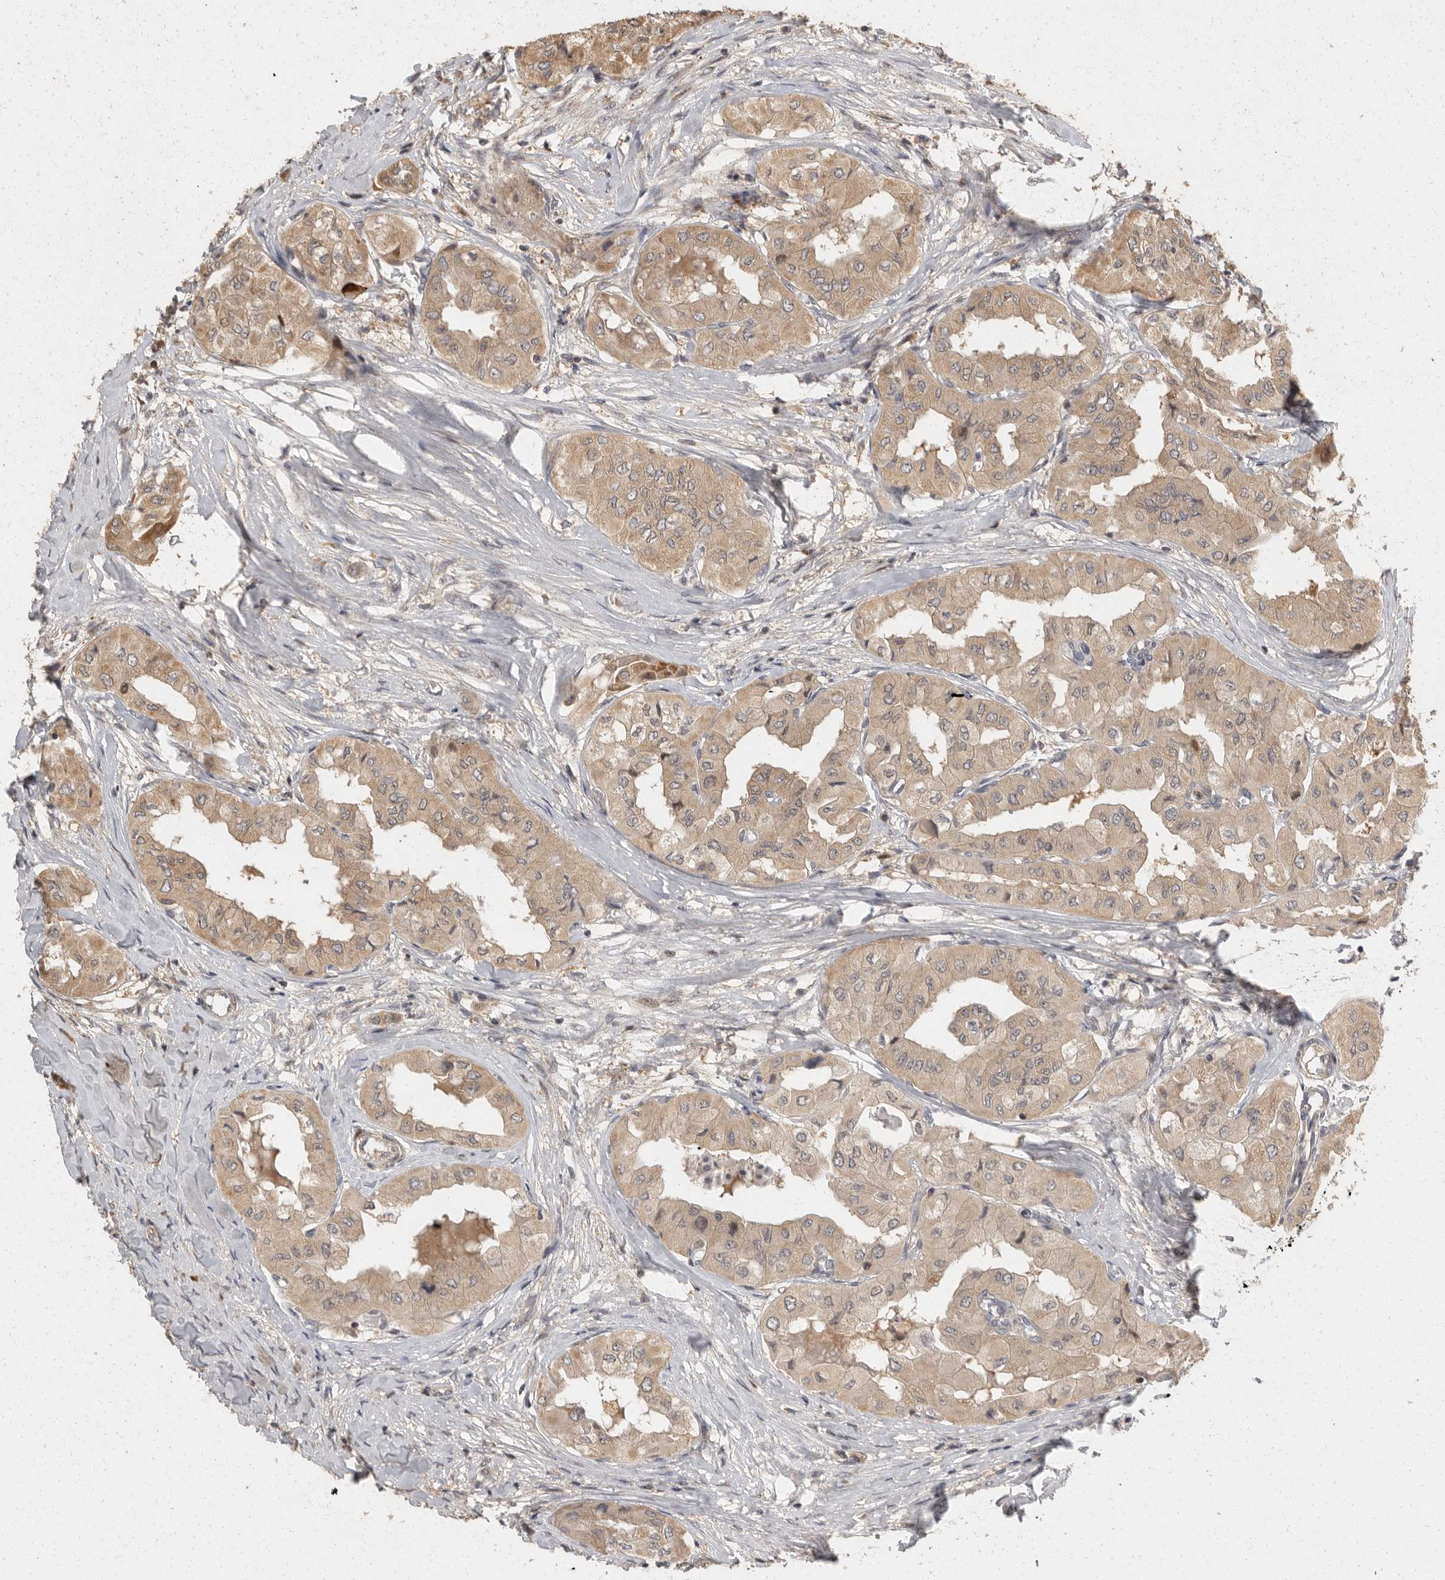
{"staining": {"intensity": "moderate", "quantity": ">75%", "location": "cytoplasmic/membranous"}, "tissue": "thyroid cancer", "cell_type": "Tumor cells", "image_type": "cancer", "snomed": [{"axis": "morphology", "description": "Papillary adenocarcinoma, NOS"}, {"axis": "topography", "description": "Thyroid gland"}], "caption": "Brown immunohistochemical staining in human papillary adenocarcinoma (thyroid) exhibits moderate cytoplasmic/membranous expression in about >75% of tumor cells.", "gene": "SWT1", "patient": {"sex": "female", "age": 59}}